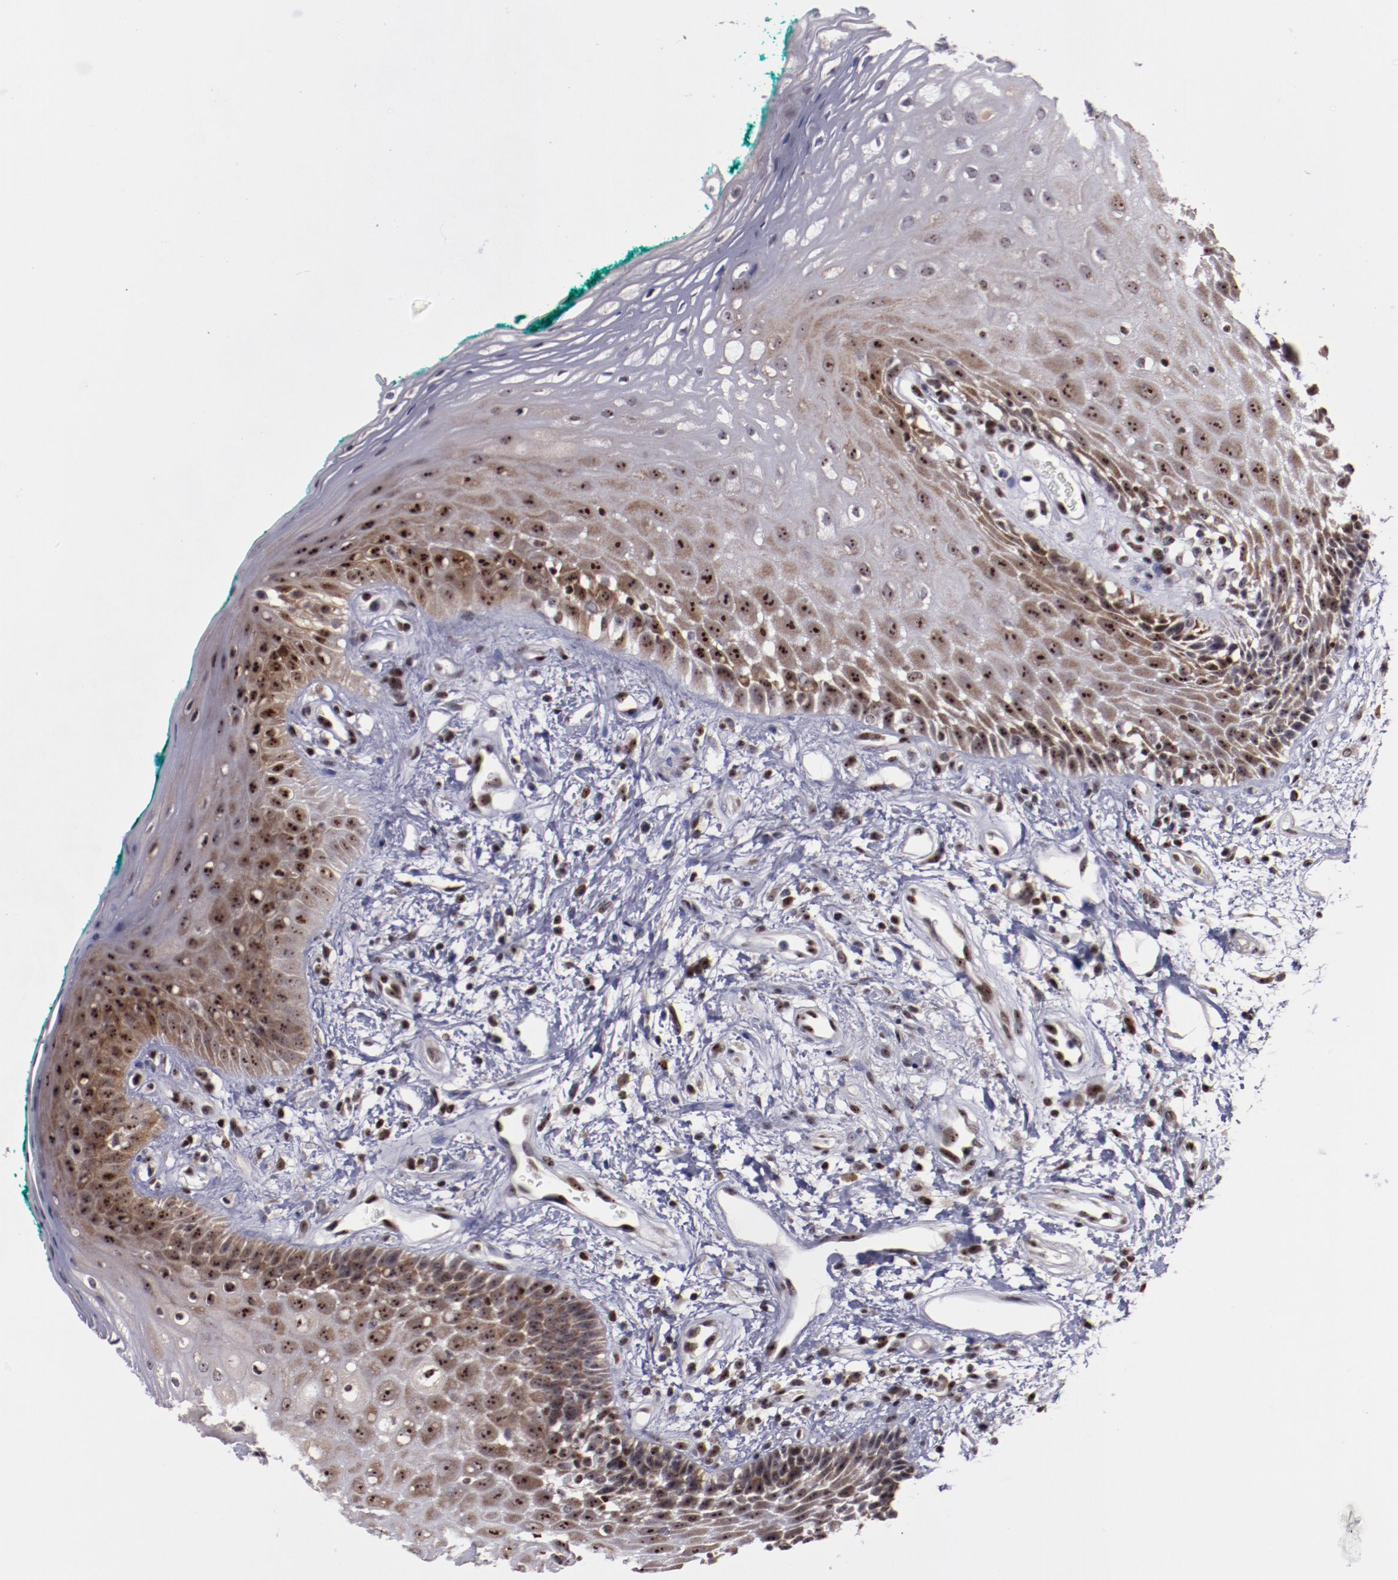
{"staining": {"intensity": "moderate", "quantity": "25%-75%", "location": "cytoplasmic/membranous,nuclear"}, "tissue": "oral mucosa", "cell_type": "Squamous epithelial cells", "image_type": "normal", "snomed": [{"axis": "morphology", "description": "Normal tissue, NOS"}, {"axis": "morphology", "description": "Squamous cell carcinoma, NOS"}, {"axis": "topography", "description": "Skeletal muscle"}, {"axis": "topography", "description": "Oral tissue"}, {"axis": "topography", "description": "Head-Neck"}], "caption": "Immunohistochemistry (IHC) (DAB (3,3'-diaminobenzidine)) staining of benign oral mucosa exhibits moderate cytoplasmic/membranous,nuclear protein staining in approximately 25%-75% of squamous epithelial cells. Using DAB (3,3'-diaminobenzidine) (brown) and hematoxylin (blue) stains, captured at high magnification using brightfield microscopy.", "gene": "DDX24", "patient": {"sex": "female", "age": 84}}